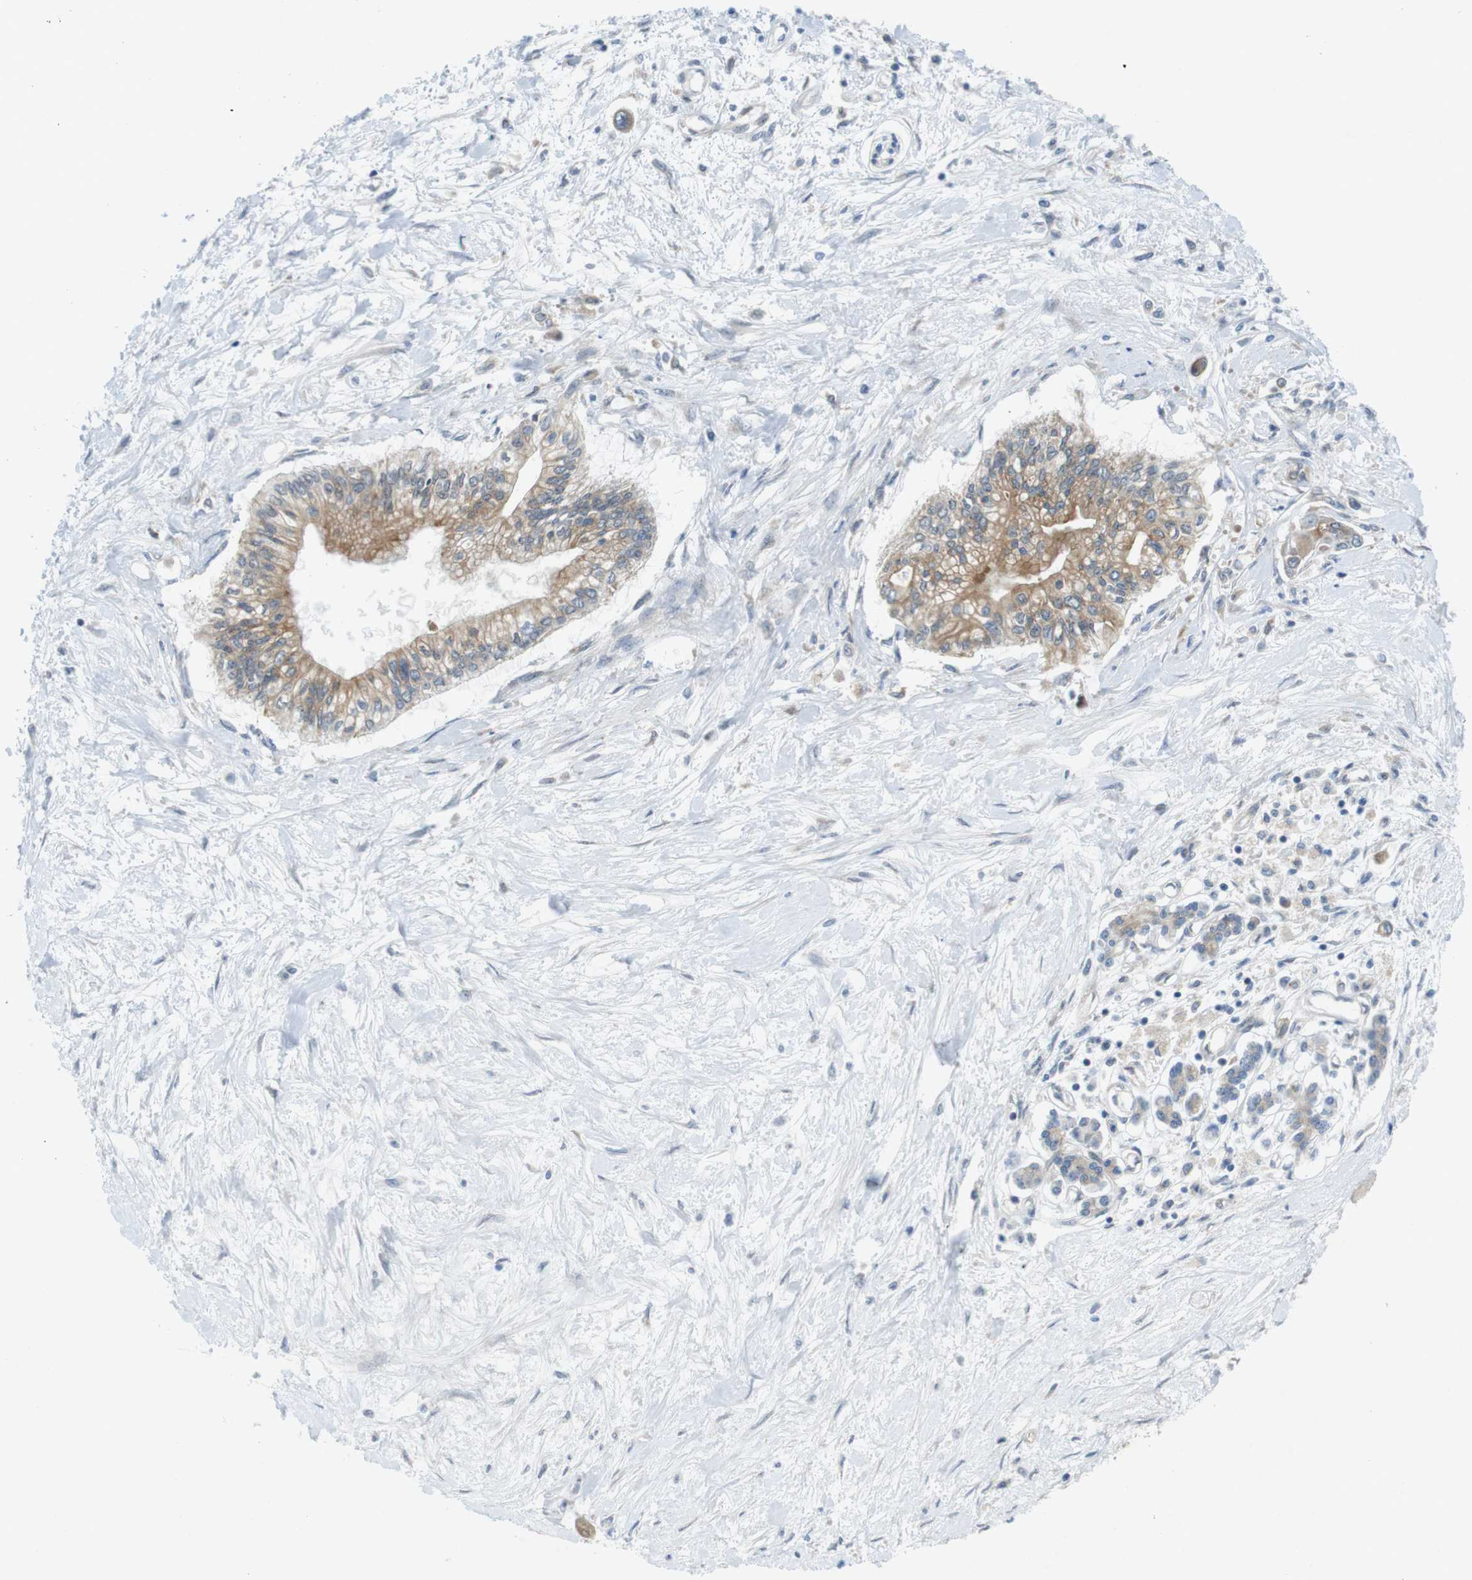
{"staining": {"intensity": "moderate", "quantity": ">75%", "location": "cytoplasmic/membranous"}, "tissue": "pancreatic cancer", "cell_type": "Tumor cells", "image_type": "cancer", "snomed": [{"axis": "morphology", "description": "Adenocarcinoma, NOS"}, {"axis": "topography", "description": "Pancreas"}], "caption": "This photomicrograph demonstrates pancreatic cancer stained with immunohistochemistry to label a protein in brown. The cytoplasmic/membranous of tumor cells show moderate positivity for the protein. Nuclei are counter-stained blue.", "gene": "PALD1", "patient": {"sex": "female", "age": 77}}